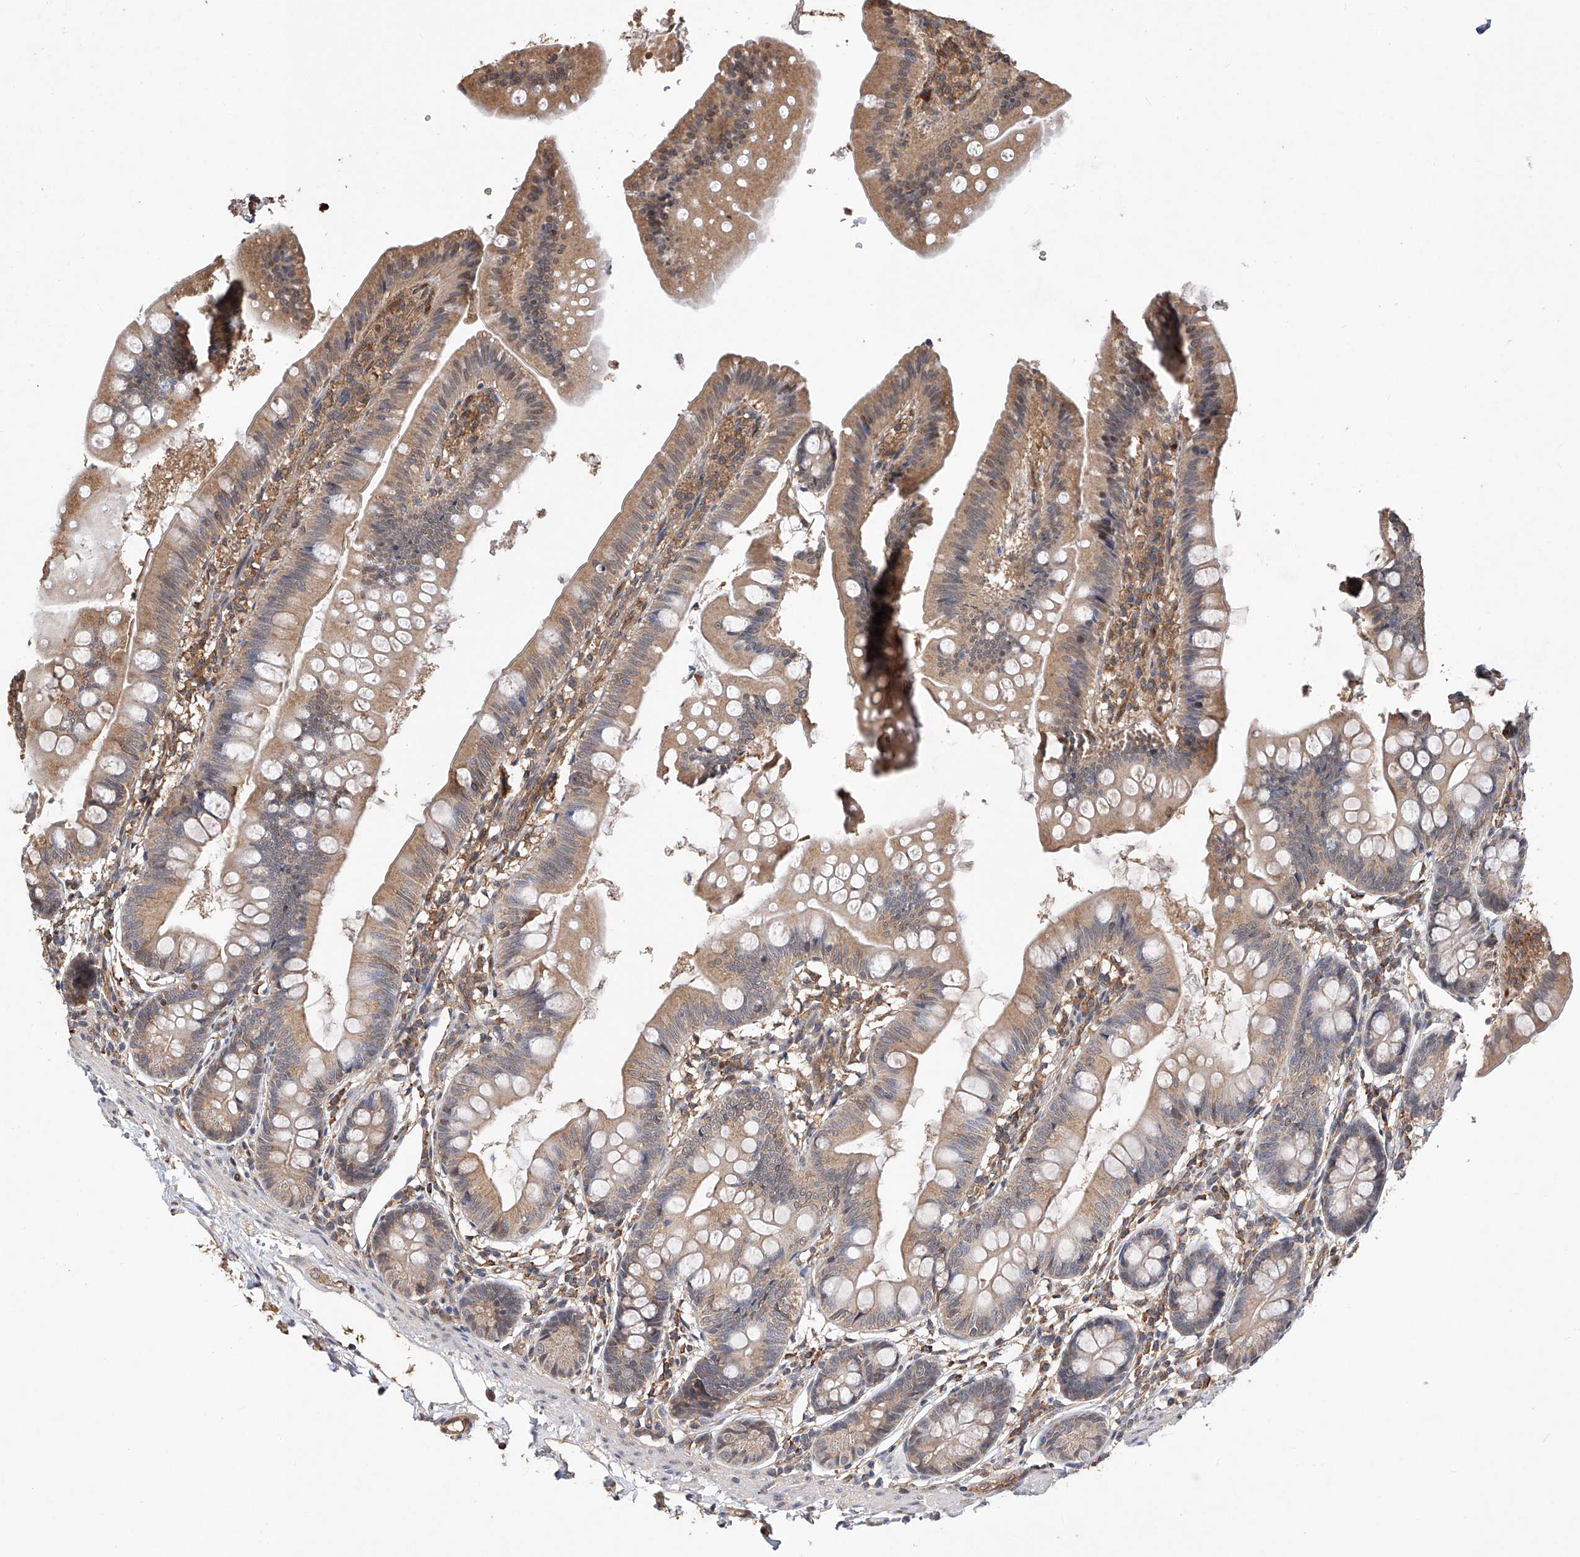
{"staining": {"intensity": "weak", "quantity": ">75%", "location": "cytoplasmic/membranous"}, "tissue": "small intestine", "cell_type": "Glandular cells", "image_type": "normal", "snomed": [{"axis": "morphology", "description": "Normal tissue, NOS"}, {"axis": "topography", "description": "Small intestine"}], "caption": "Small intestine stained for a protein displays weak cytoplasmic/membranous positivity in glandular cells. The protein is shown in brown color, while the nuclei are stained blue.", "gene": "RILPL2", "patient": {"sex": "male", "age": 7}}